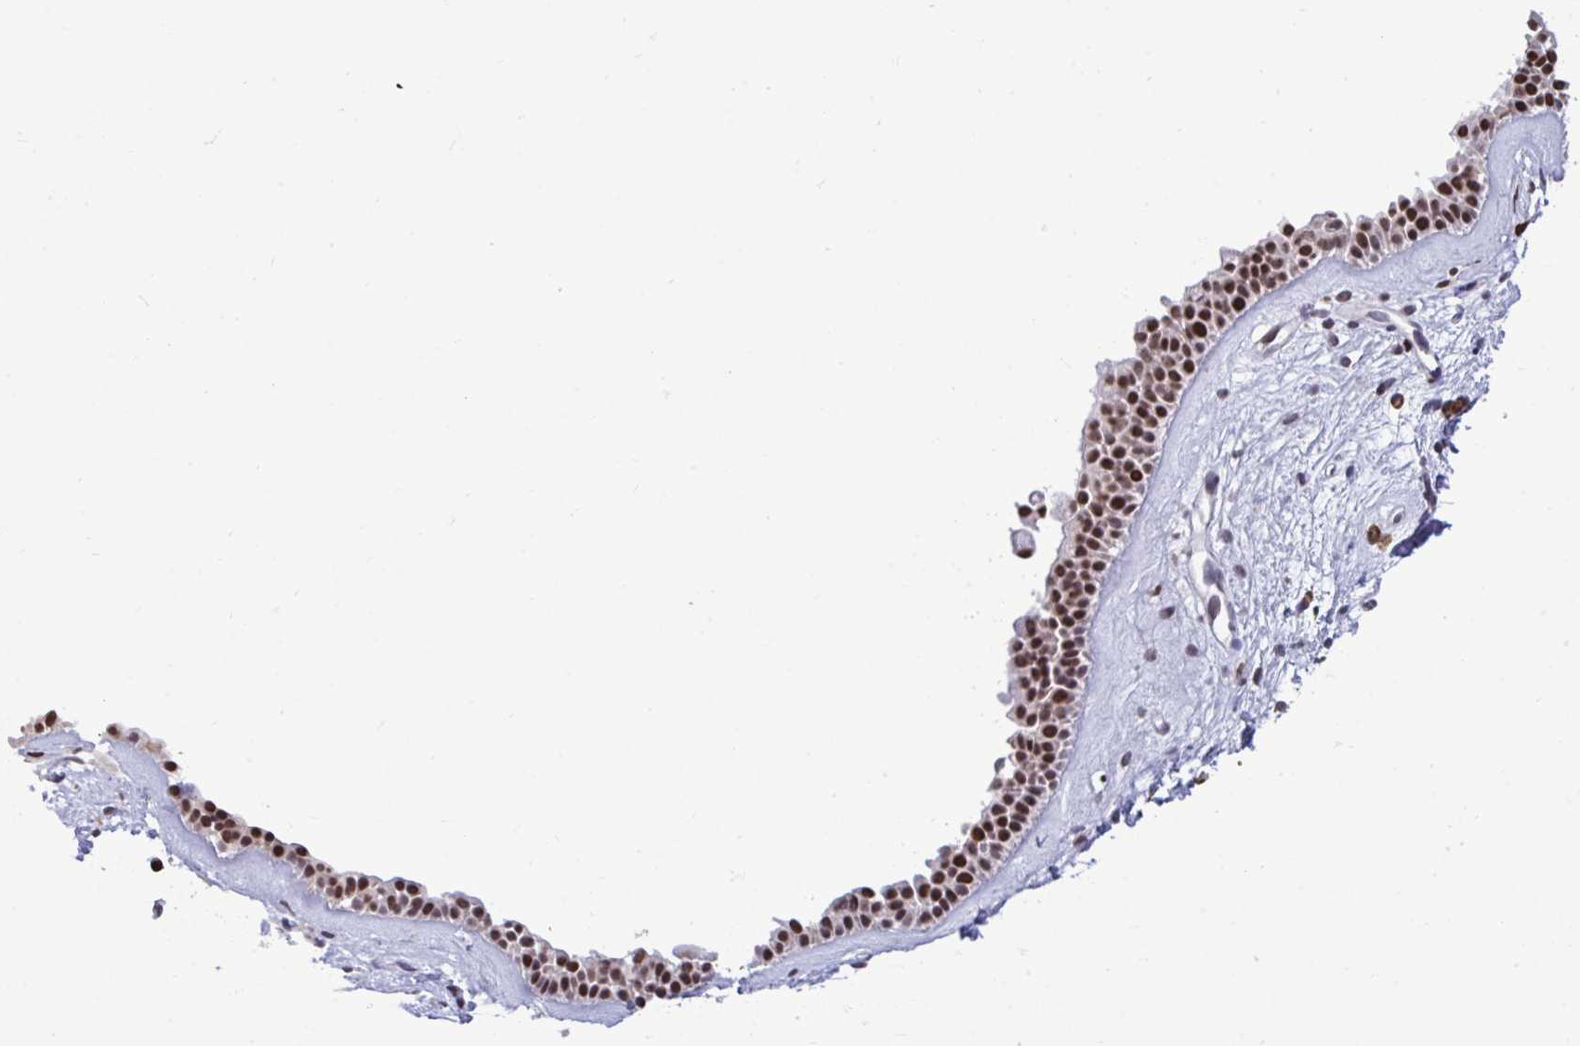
{"staining": {"intensity": "strong", "quantity": ">75%", "location": "nuclear"}, "tissue": "nasopharynx", "cell_type": "Respiratory epithelial cells", "image_type": "normal", "snomed": [{"axis": "morphology", "description": "Normal tissue, NOS"}, {"axis": "topography", "description": "Nasopharynx"}], "caption": "This photomicrograph exhibits IHC staining of unremarkable nasopharynx, with high strong nuclear expression in about >75% of respiratory epithelial cells.", "gene": "C1QL2", "patient": {"sex": "male", "age": 56}}